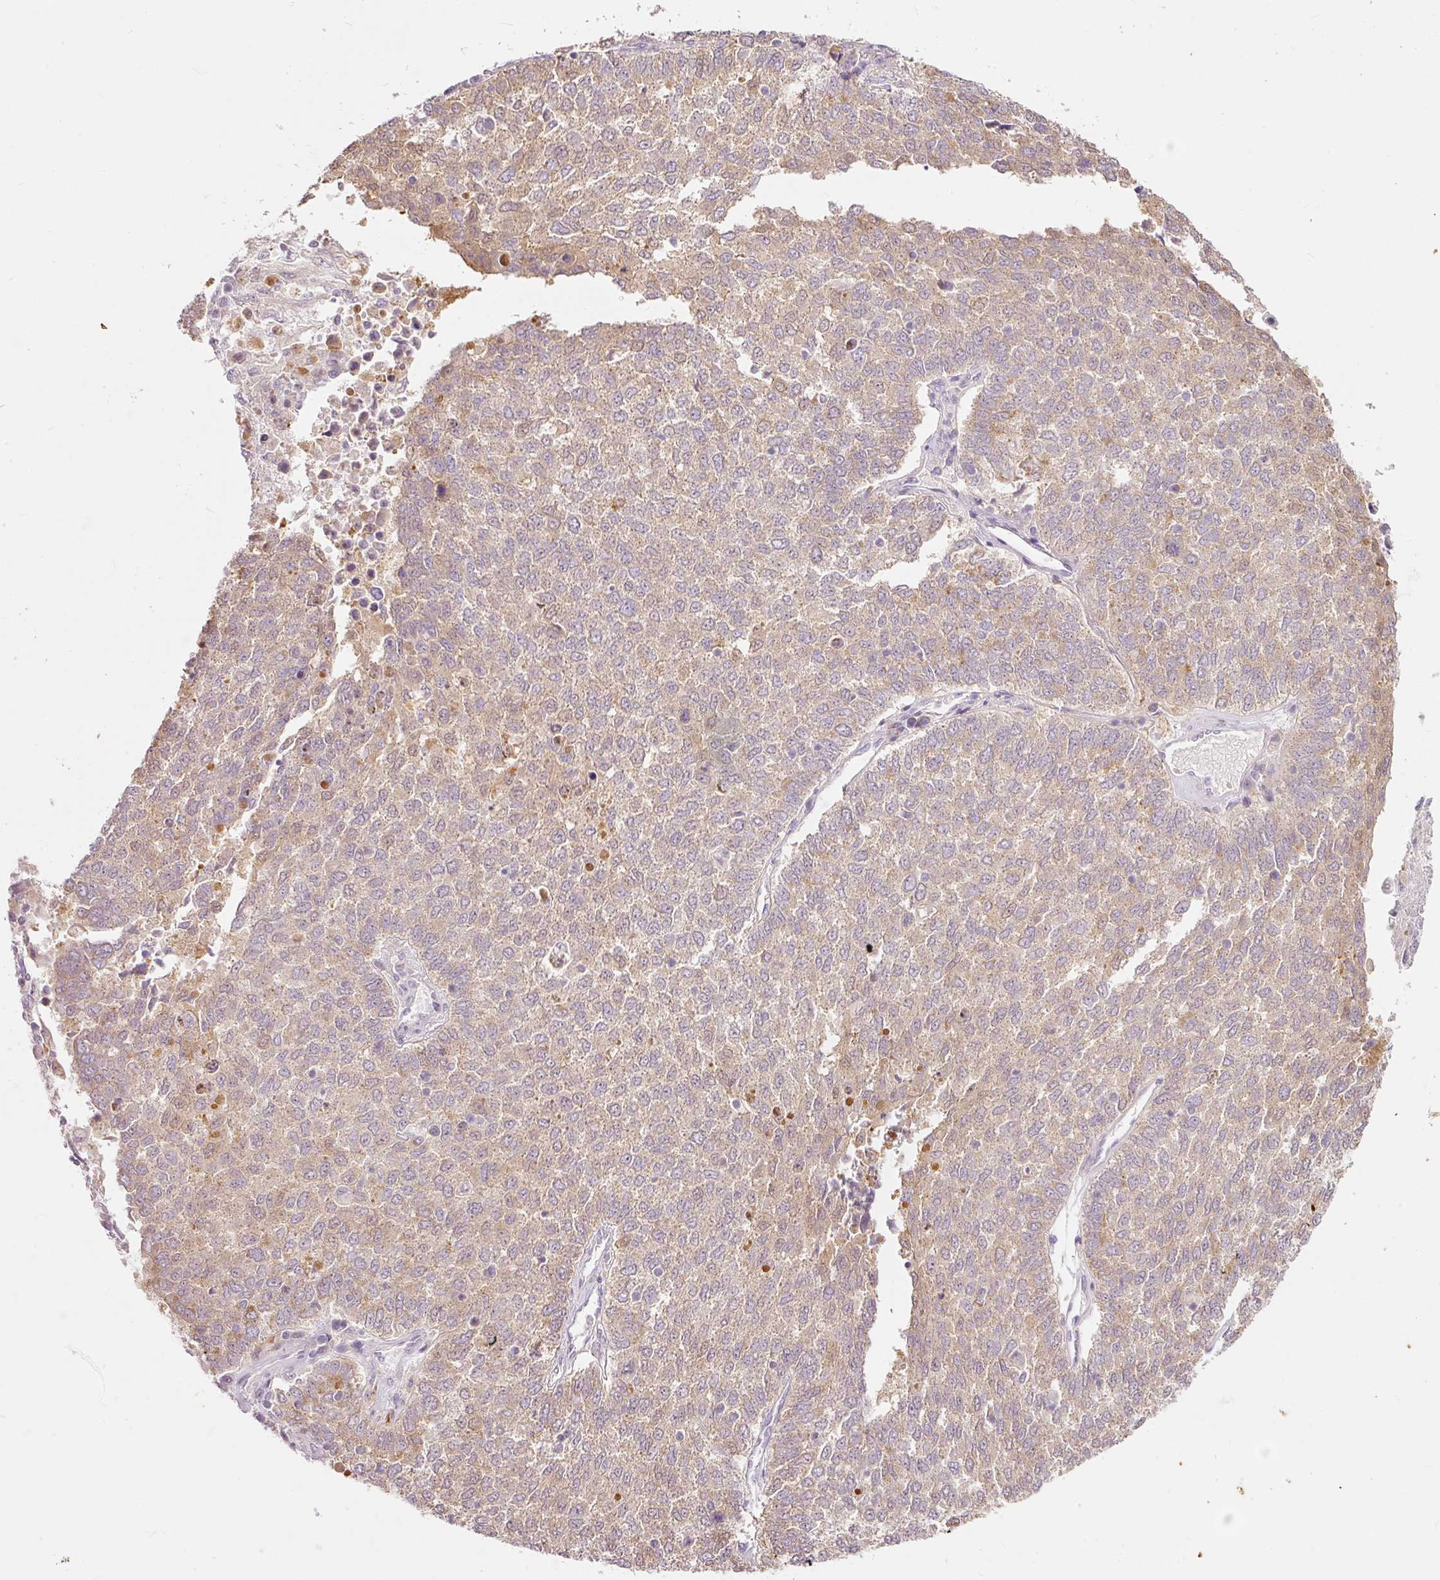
{"staining": {"intensity": "weak", "quantity": "25%-75%", "location": "cytoplasmic/membranous"}, "tissue": "lung cancer", "cell_type": "Tumor cells", "image_type": "cancer", "snomed": [{"axis": "morphology", "description": "Squamous cell carcinoma, NOS"}, {"axis": "topography", "description": "Lung"}], "caption": "A micrograph of human lung squamous cell carcinoma stained for a protein demonstrates weak cytoplasmic/membranous brown staining in tumor cells.", "gene": "MTHFD2", "patient": {"sex": "male", "age": 73}}